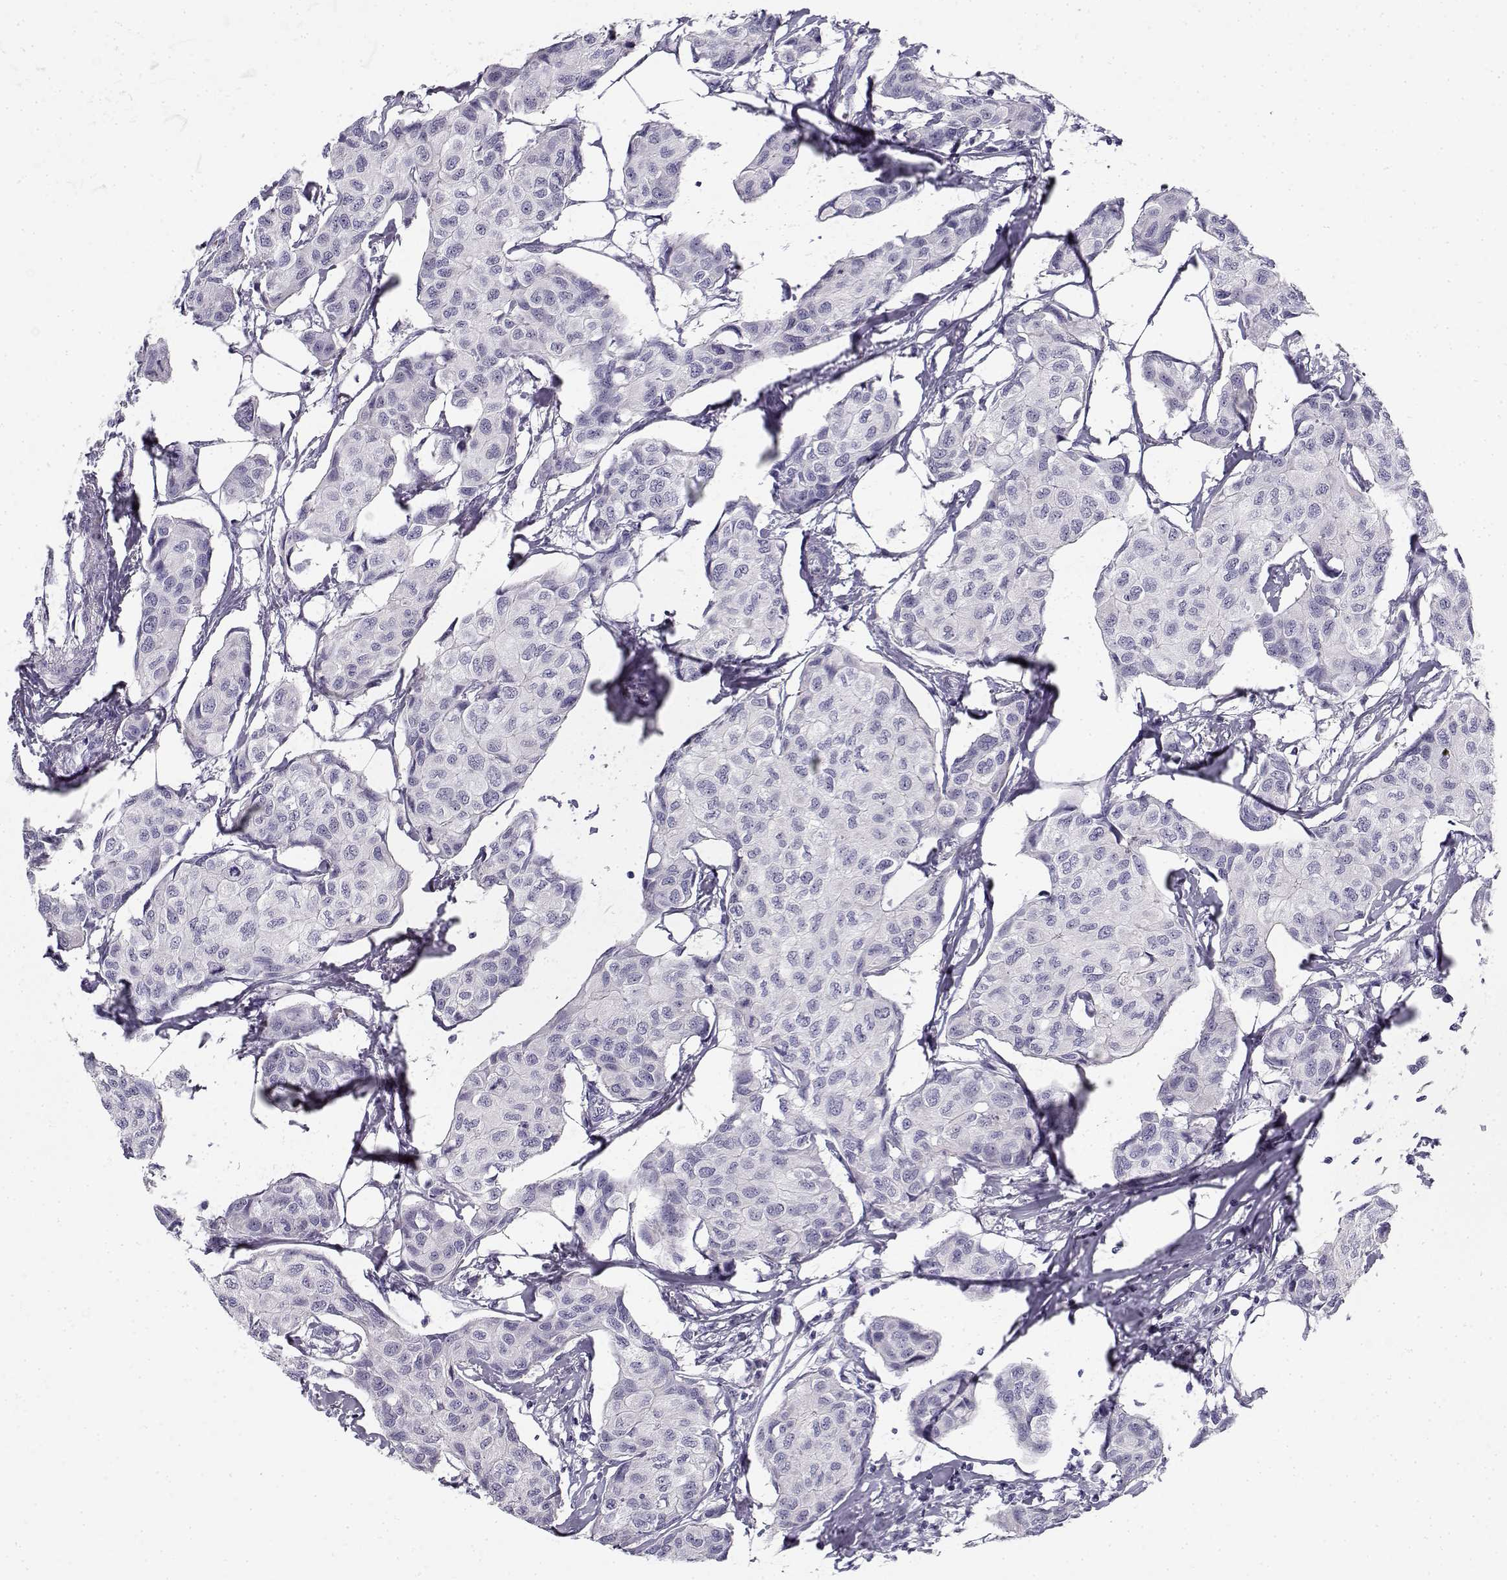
{"staining": {"intensity": "negative", "quantity": "none", "location": "none"}, "tissue": "breast cancer", "cell_type": "Tumor cells", "image_type": "cancer", "snomed": [{"axis": "morphology", "description": "Duct carcinoma"}, {"axis": "topography", "description": "Breast"}], "caption": "The immunohistochemistry (IHC) photomicrograph has no significant positivity in tumor cells of breast cancer tissue.", "gene": "CREB3L3", "patient": {"sex": "female", "age": 80}}